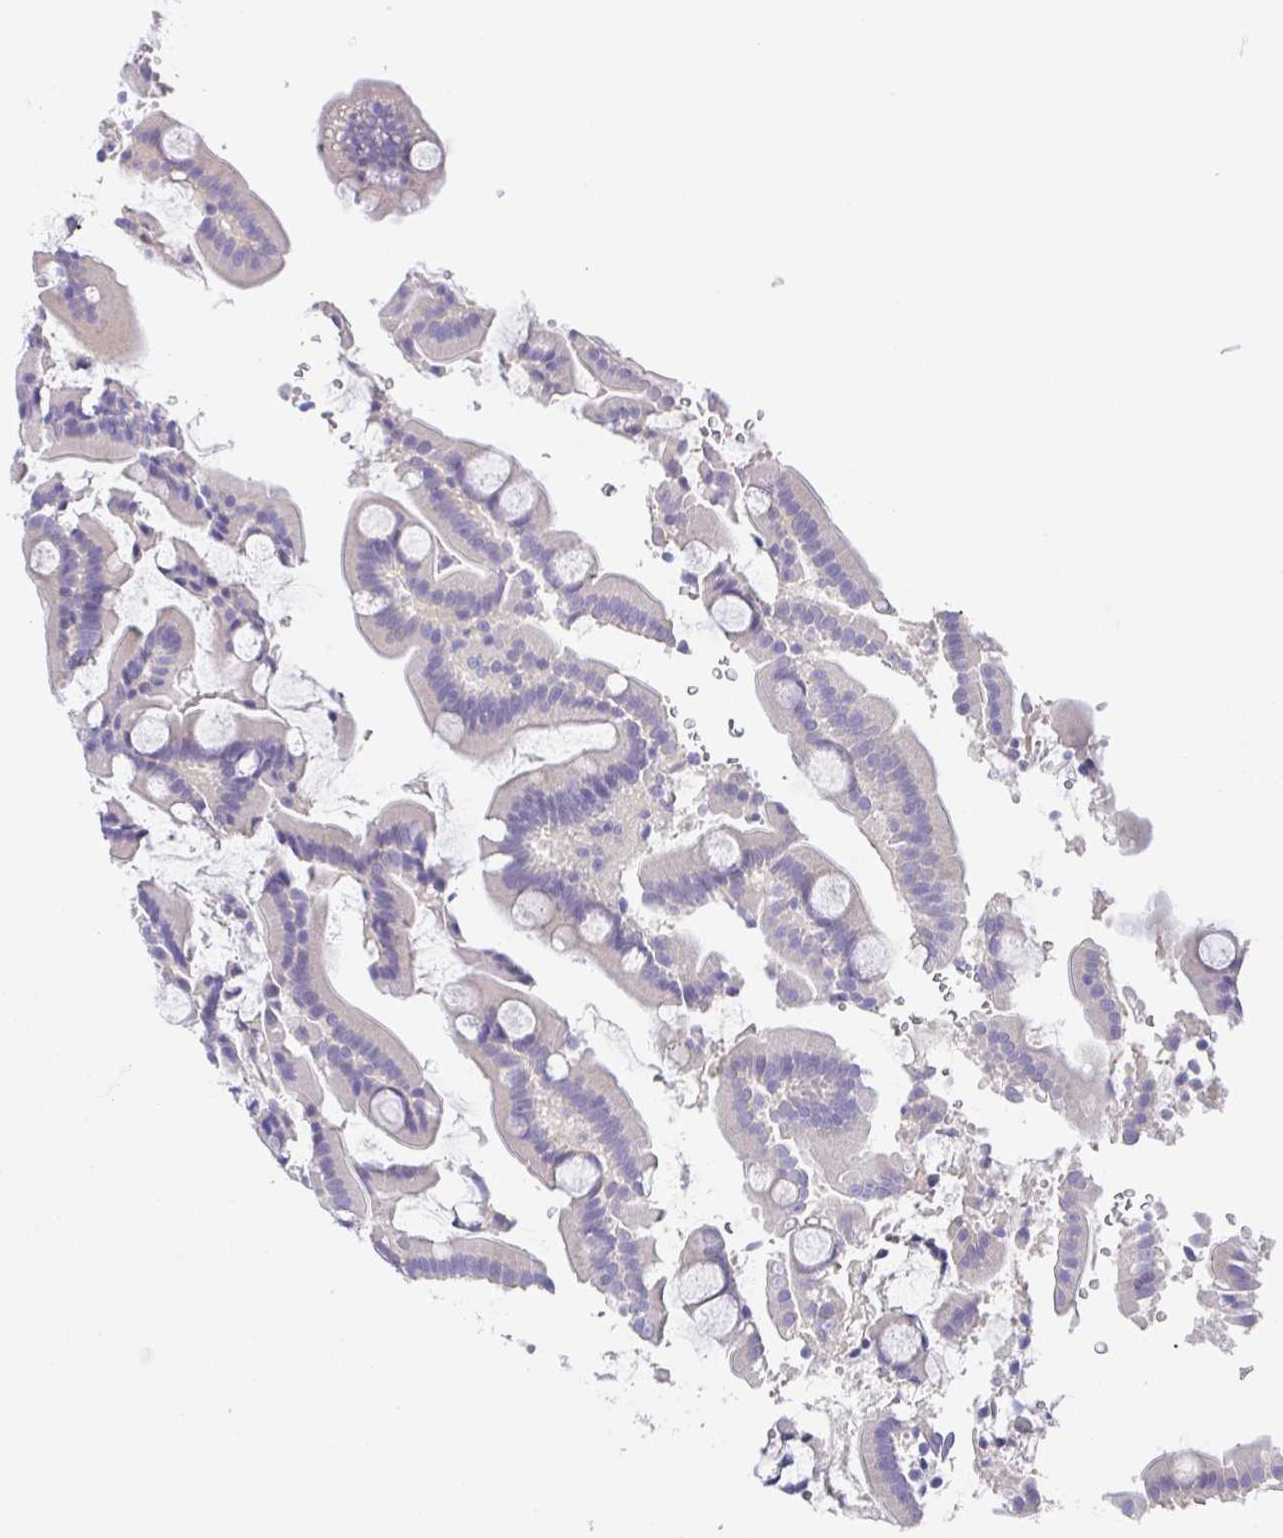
{"staining": {"intensity": "moderate", "quantity": "<25%", "location": "cytoplasmic/membranous"}, "tissue": "duodenum", "cell_type": "Glandular cells", "image_type": "normal", "snomed": [{"axis": "morphology", "description": "Normal tissue, NOS"}, {"axis": "topography", "description": "Duodenum"}], "caption": "Glandular cells reveal low levels of moderate cytoplasmic/membranous staining in about <25% of cells in normal human duodenum. (IHC, brightfield microscopy, high magnification).", "gene": "PKDREJ", "patient": {"sex": "male", "age": 55}}